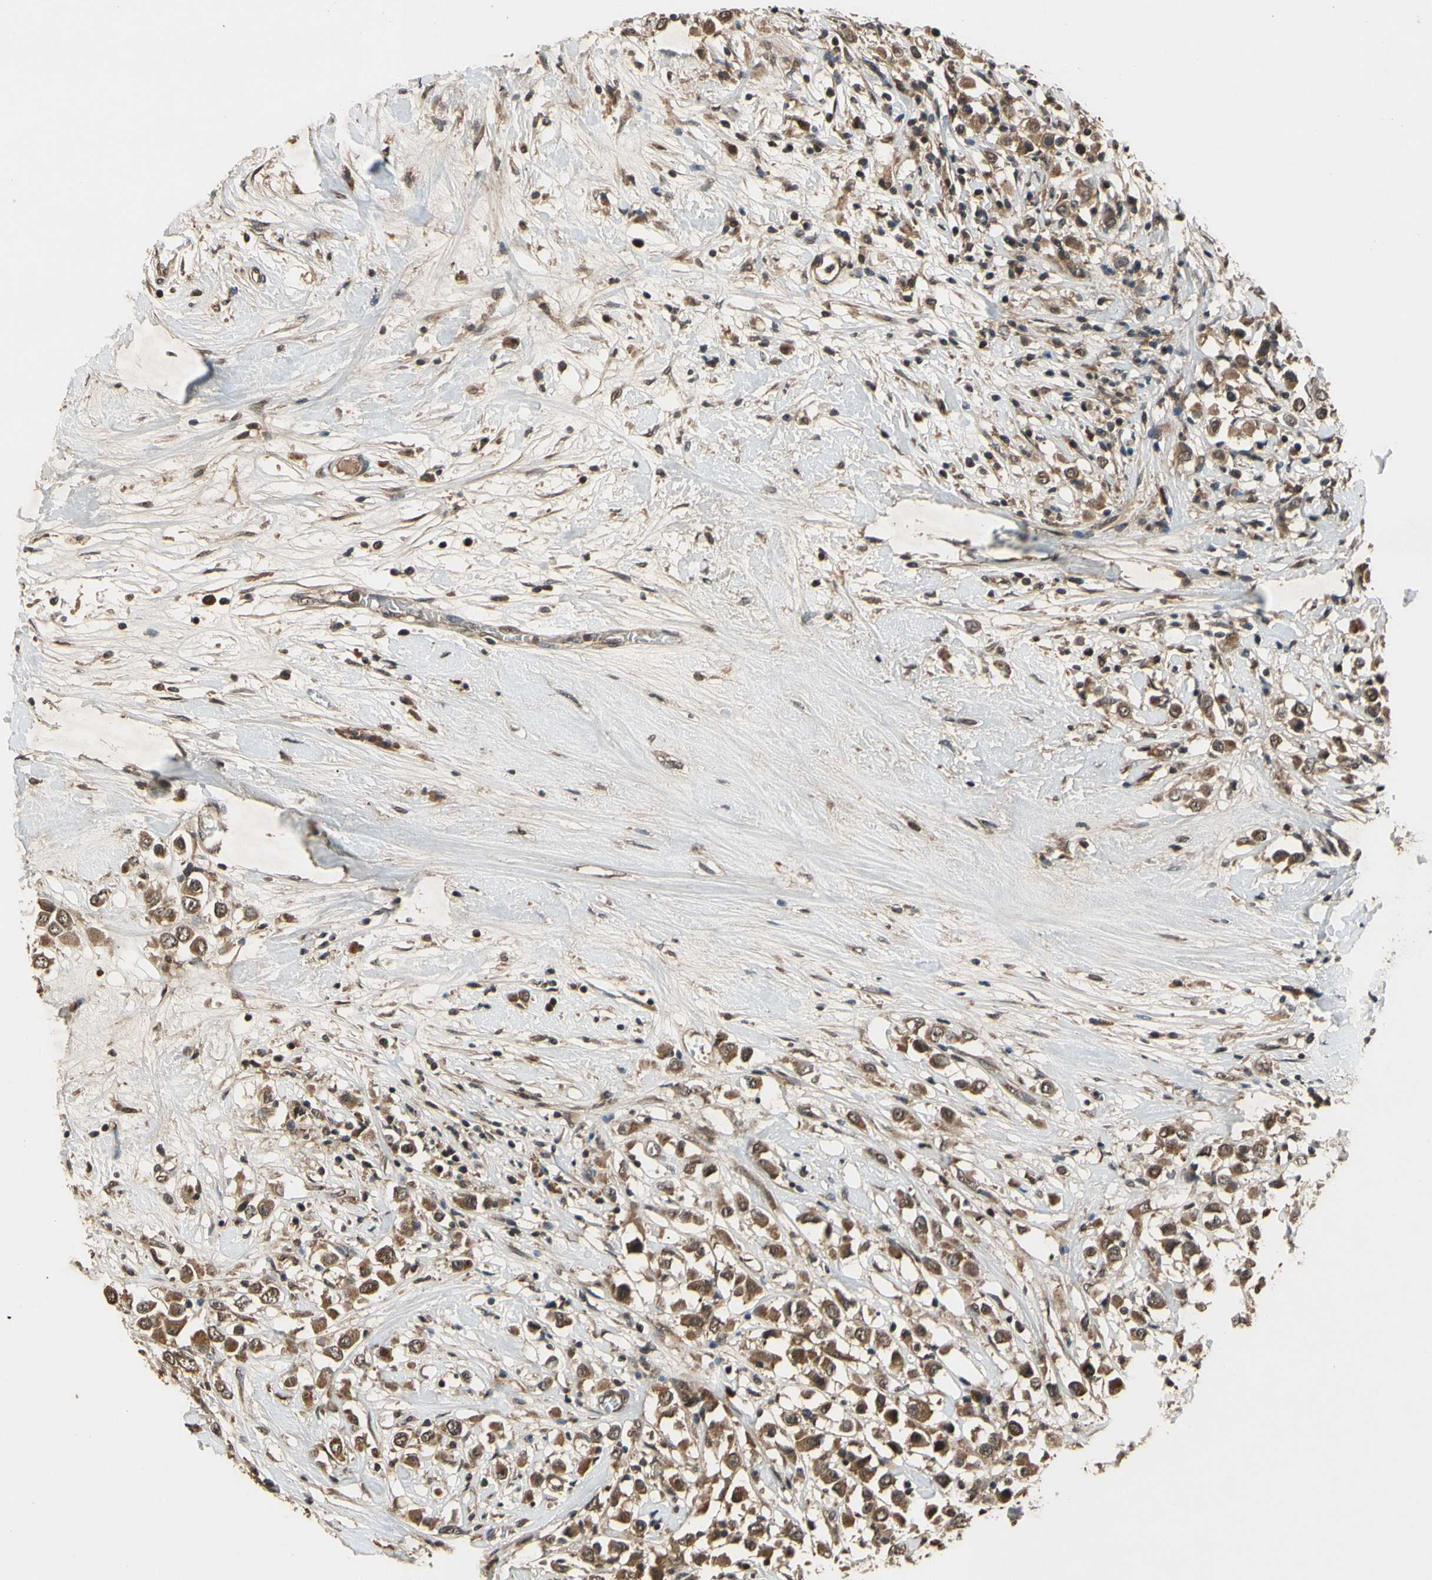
{"staining": {"intensity": "strong", "quantity": ">75%", "location": "cytoplasmic/membranous"}, "tissue": "breast cancer", "cell_type": "Tumor cells", "image_type": "cancer", "snomed": [{"axis": "morphology", "description": "Duct carcinoma"}, {"axis": "topography", "description": "Breast"}], "caption": "Immunohistochemistry of human breast cancer shows high levels of strong cytoplasmic/membranous positivity in about >75% of tumor cells.", "gene": "TMEM230", "patient": {"sex": "female", "age": 61}}